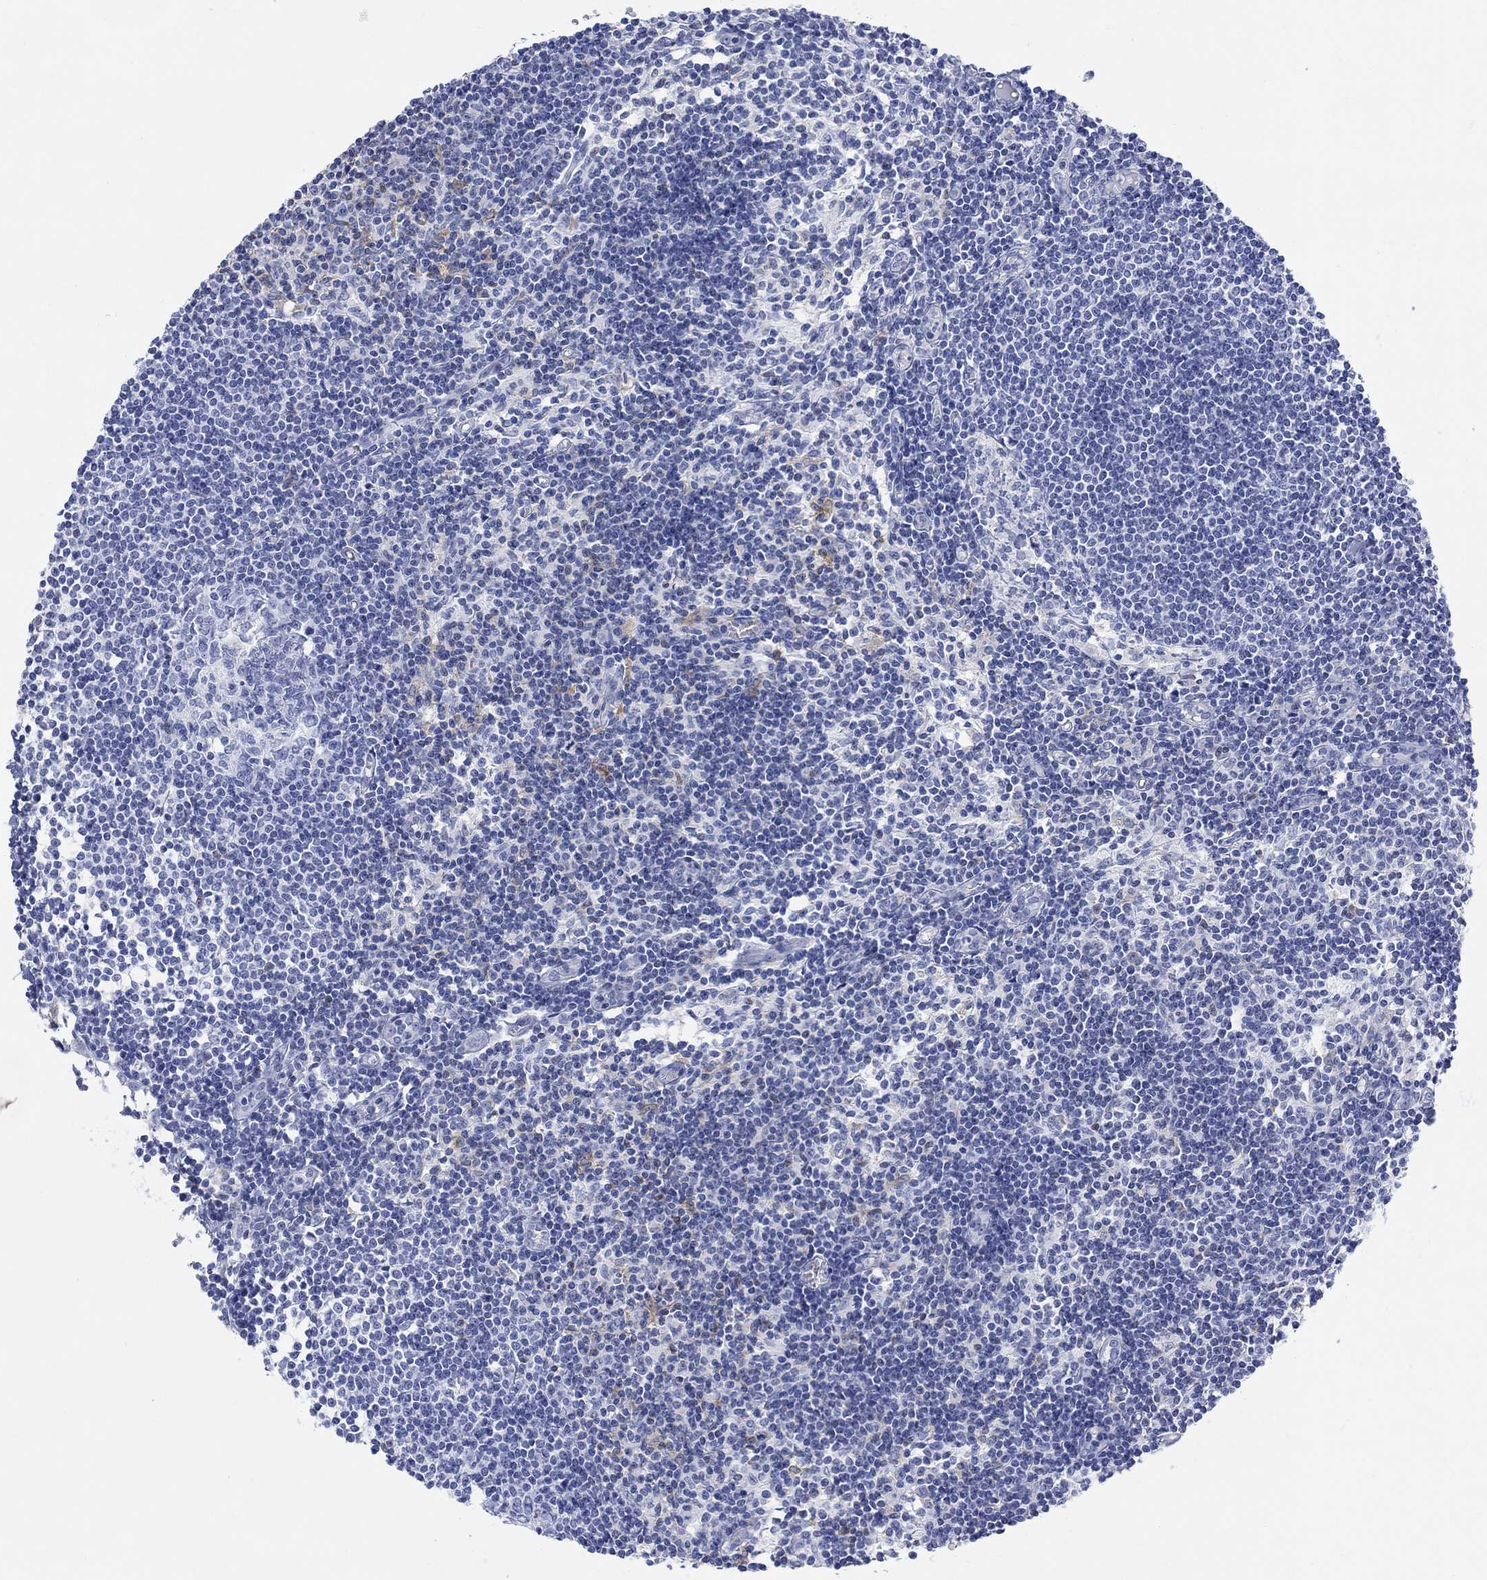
{"staining": {"intensity": "negative", "quantity": "none", "location": "none"}, "tissue": "lymph node", "cell_type": "Germinal center cells", "image_type": "normal", "snomed": [{"axis": "morphology", "description": "Normal tissue, NOS"}, {"axis": "topography", "description": "Lymph node"}], "caption": "The image exhibits no significant staining in germinal center cells of lymph node. (DAB (3,3'-diaminobenzidine) immunohistochemistry (IHC) visualized using brightfield microscopy, high magnification).", "gene": "GBP5", "patient": {"sex": "male", "age": 59}}